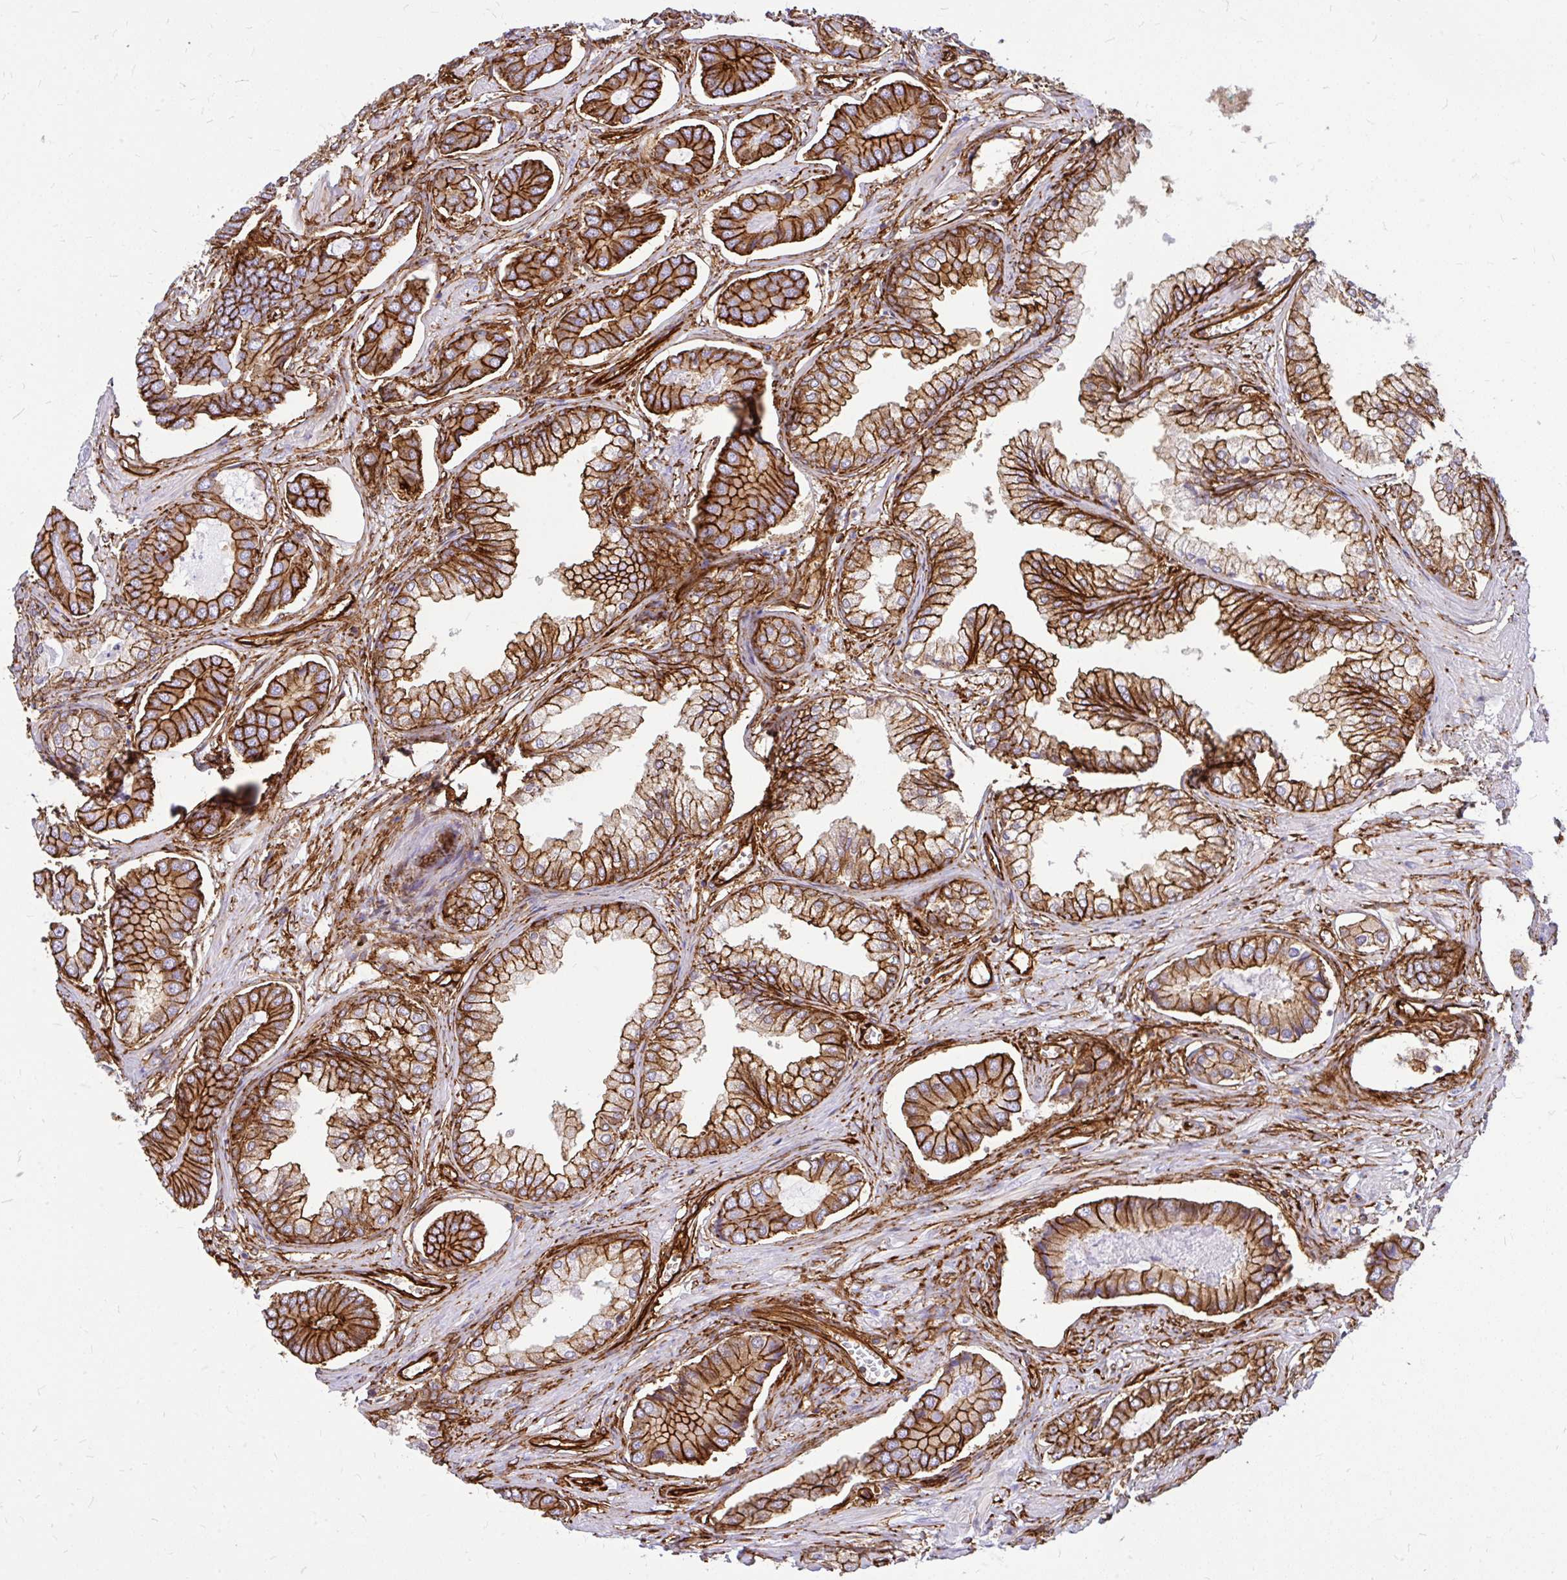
{"staining": {"intensity": "strong", "quantity": ">75%", "location": "cytoplasmic/membranous"}, "tissue": "prostate cancer", "cell_type": "Tumor cells", "image_type": "cancer", "snomed": [{"axis": "morphology", "description": "Adenocarcinoma, NOS"}, {"axis": "topography", "description": "Prostate and seminal vesicle, NOS"}], "caption": "Prostate cancer (adenocarcinoma) stained with immunohistochemistry (IHC) reveals strong cytoplasmic/membranous positivity in approximately >75% of tumor cells.", "gene": "MAP1LC3B", "patient": {"sex": "male", "age": 76}}